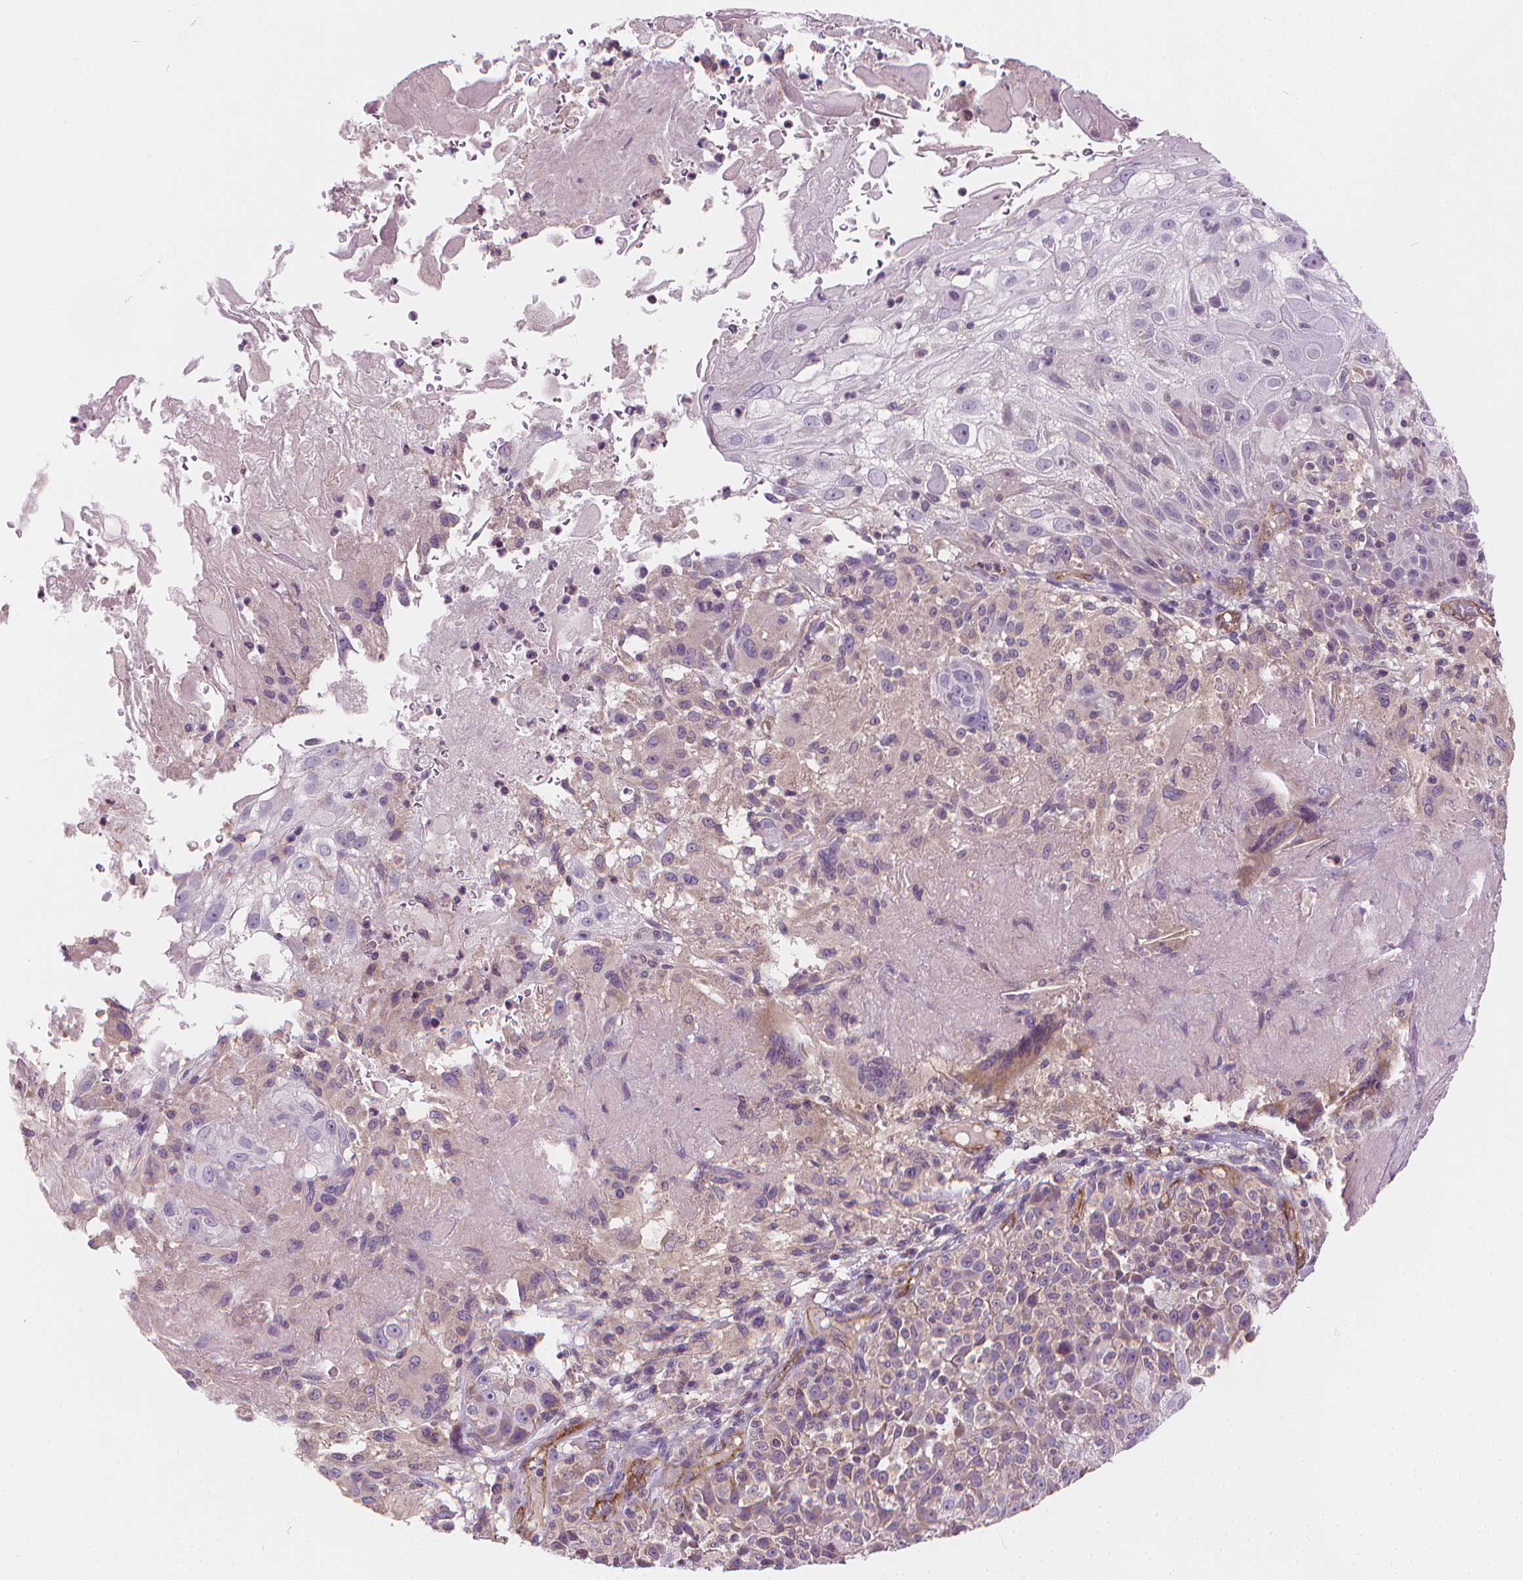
{"staining": {"intensity": "negative", "quantity": "none", "location": "none"}, "tissue": "skin cancer", "cell_type": "Tumor cells", "image_type": "cancer", "snomed": [{"axis": "morphology", "description": "Normal tissue, NOS"}, {"axis": "morphology", "description": "Squamous cell carcinoma, NOS"}, {"axis": "topography", "description": "Skin"}], "caption": "Tumor cells are negative for brown protein staining in skin squamous cell carcinoma.", "gene": "RAB20", "patient": {"sex": "female", "age": 83}}